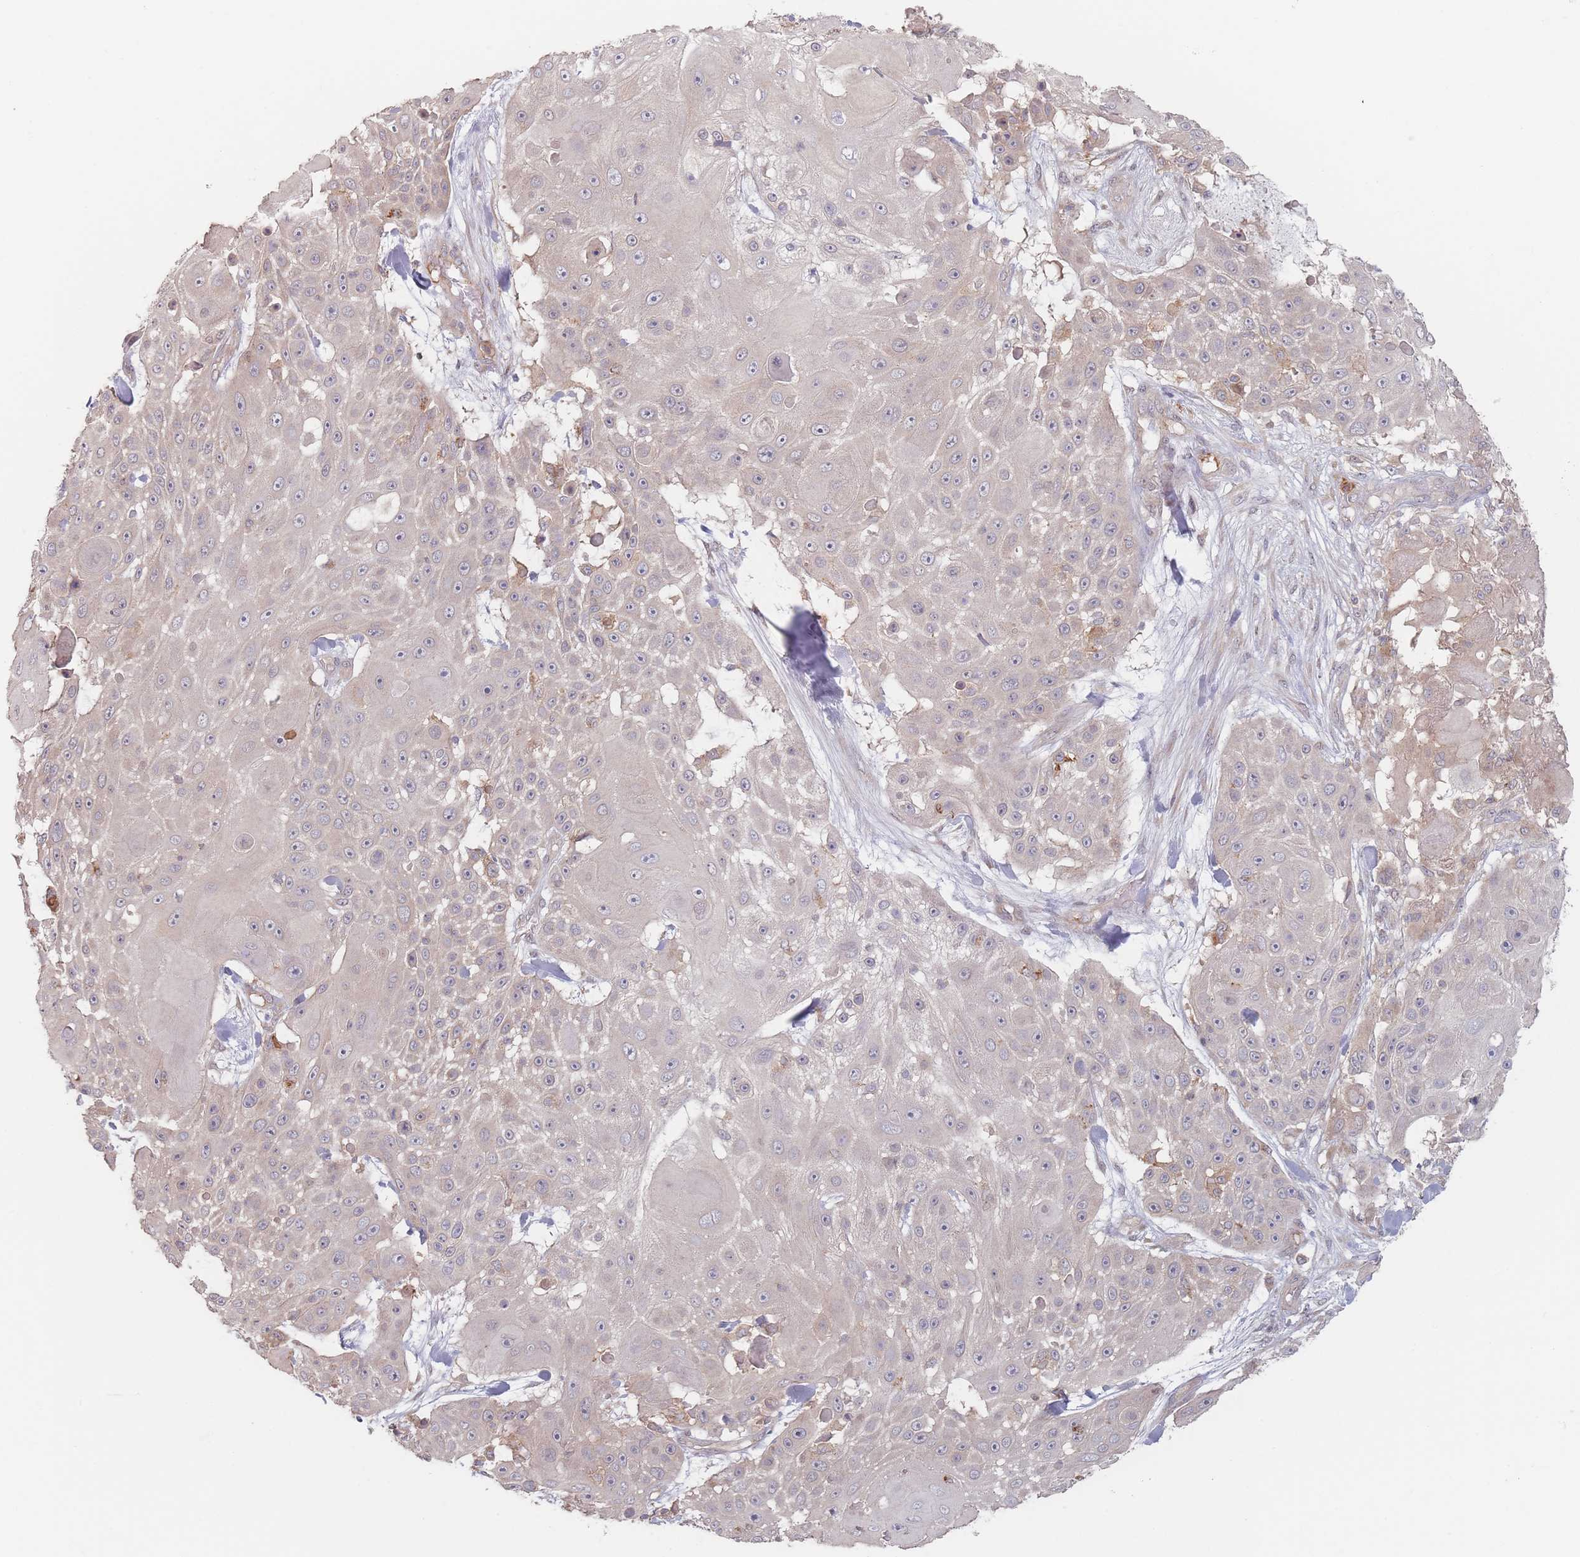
{"staining": {"intensity": "weak", "quantity": "<25%", "location": "cytoplasmic/membranous"}, "tissue": "skin cancer", "cell_type": "Tumor cells", "image_type": "cancer", "snomed": [{"axis": "morphology", "description": "Squamous cell carcinoma, NOS"}, {"axis": "topography", "description": "Skin"}], "caption": "Tumor cells show no significant protein positivity in squamous cell carcinoma (skin). (DAB immunohistochemistry (IHC) with hematoxylin counter stain).", "gene": "PPM1A", "patient": {"sex": "female", "age": 86}}